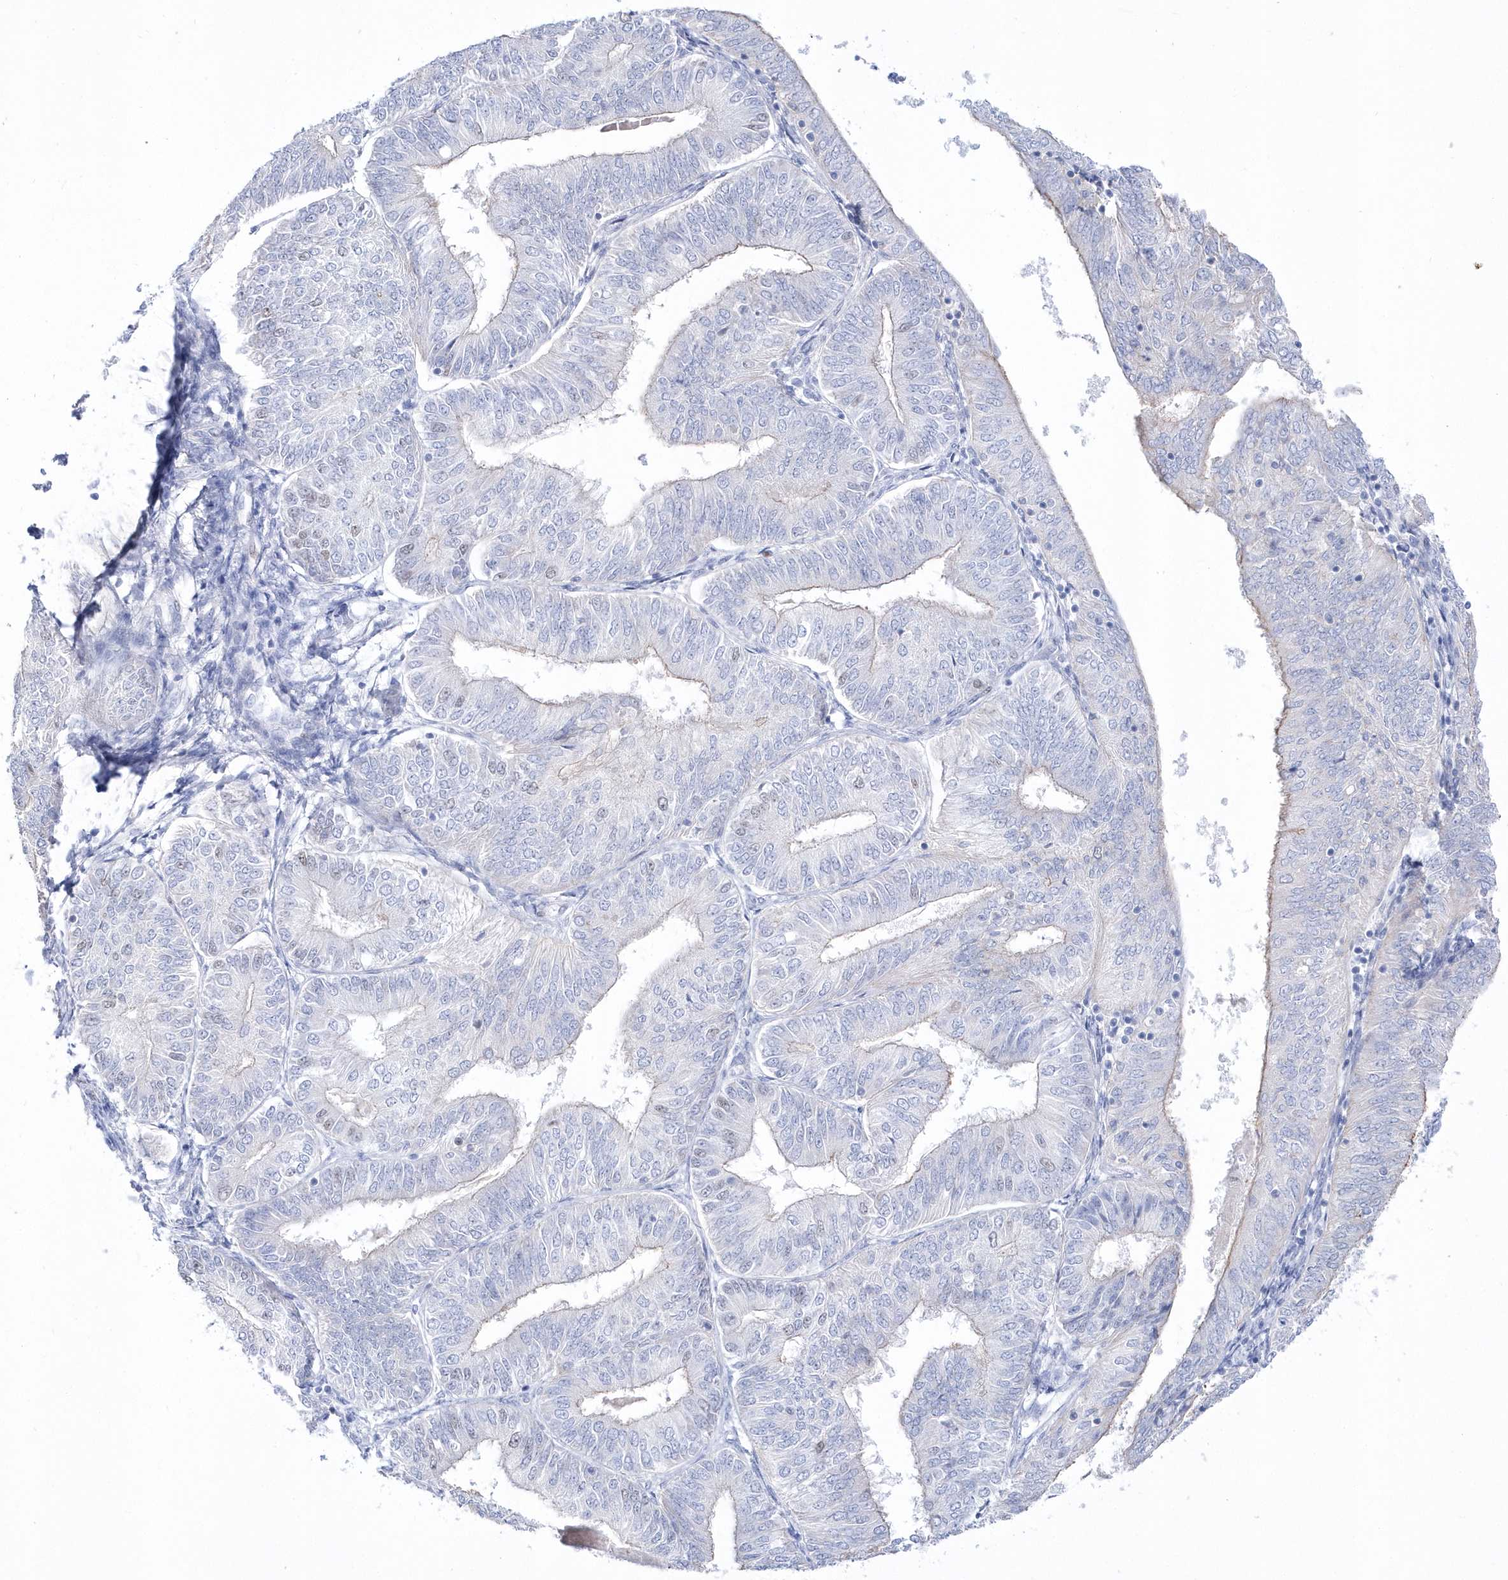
{"staining": {"intensity": "negative", "quantity": "none", "location": "none"}, "tissue": "endometrial cancer", "cell_type": "Tumor cells", "image_type": "cancer", "snomed": [{"axis": "morphology", "description": "Adenocarcinoma, NOS"}, {"axis": "topography", "description": "Endometrium"}], "caption": "High magnification brightfield microscopy of adenocarcinoma (endometrial) stained with DAB (brown) and counterstained with hematoxylin (blue): tumor cells show no significant expression.", "gene": "TMCO6", "patient": {"sex": "female", "age": 58}}